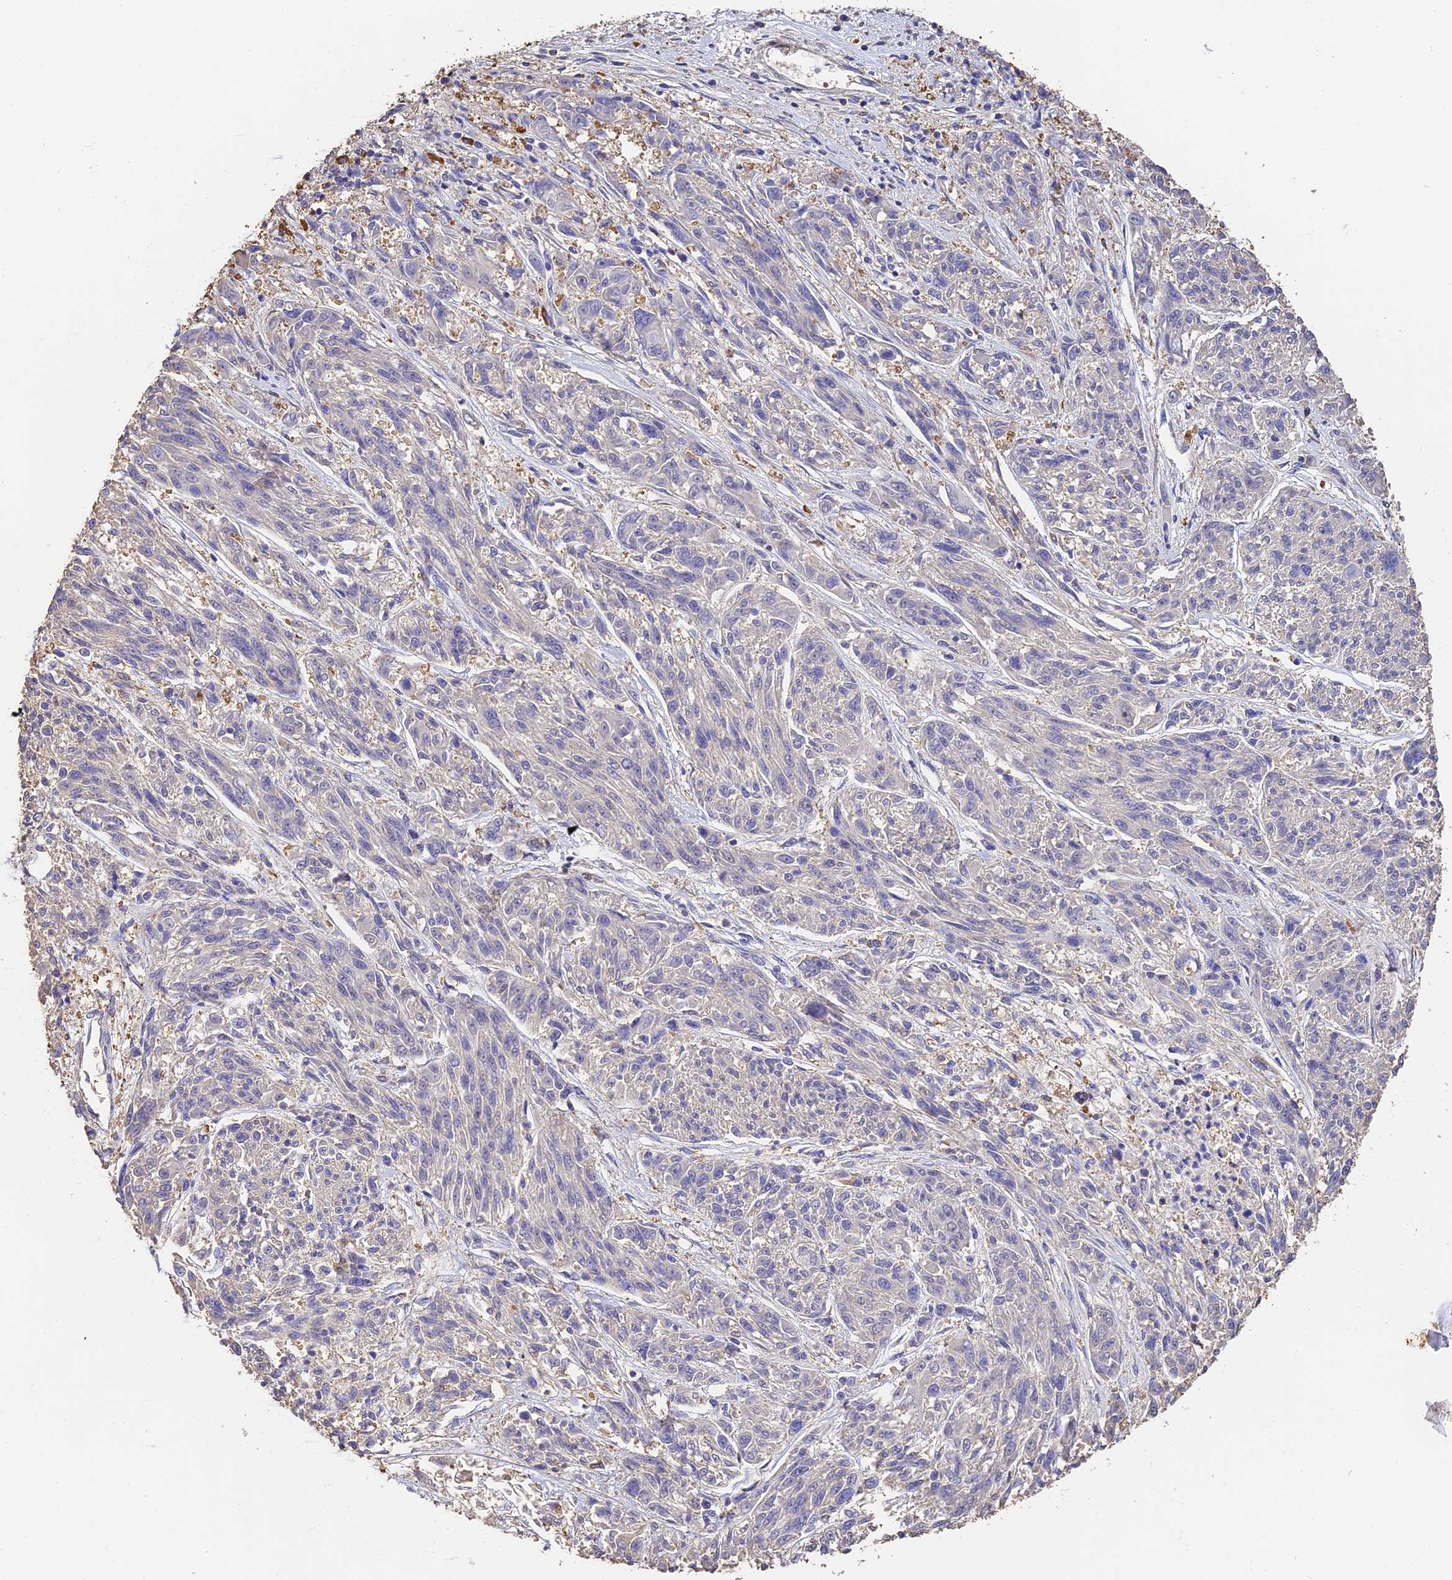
{"staining": {"intensity": "negative", "quantity": "none", "location": "none"}, "tissue": "melanoma", "cell_type": "Tumor cells", "image_type": "cancer", "snomed": [{"axis": "morphology", "description": "Malignant melanoma, NOS"}, {"axis": "topography", "description": "Skin"}], "caption": "Immunohistochemical staining of human malignant melanoma shows no significant staining in tumor cells.", "gene": "SLC11A1", "patient": {"sex": "male", "age": 53}}